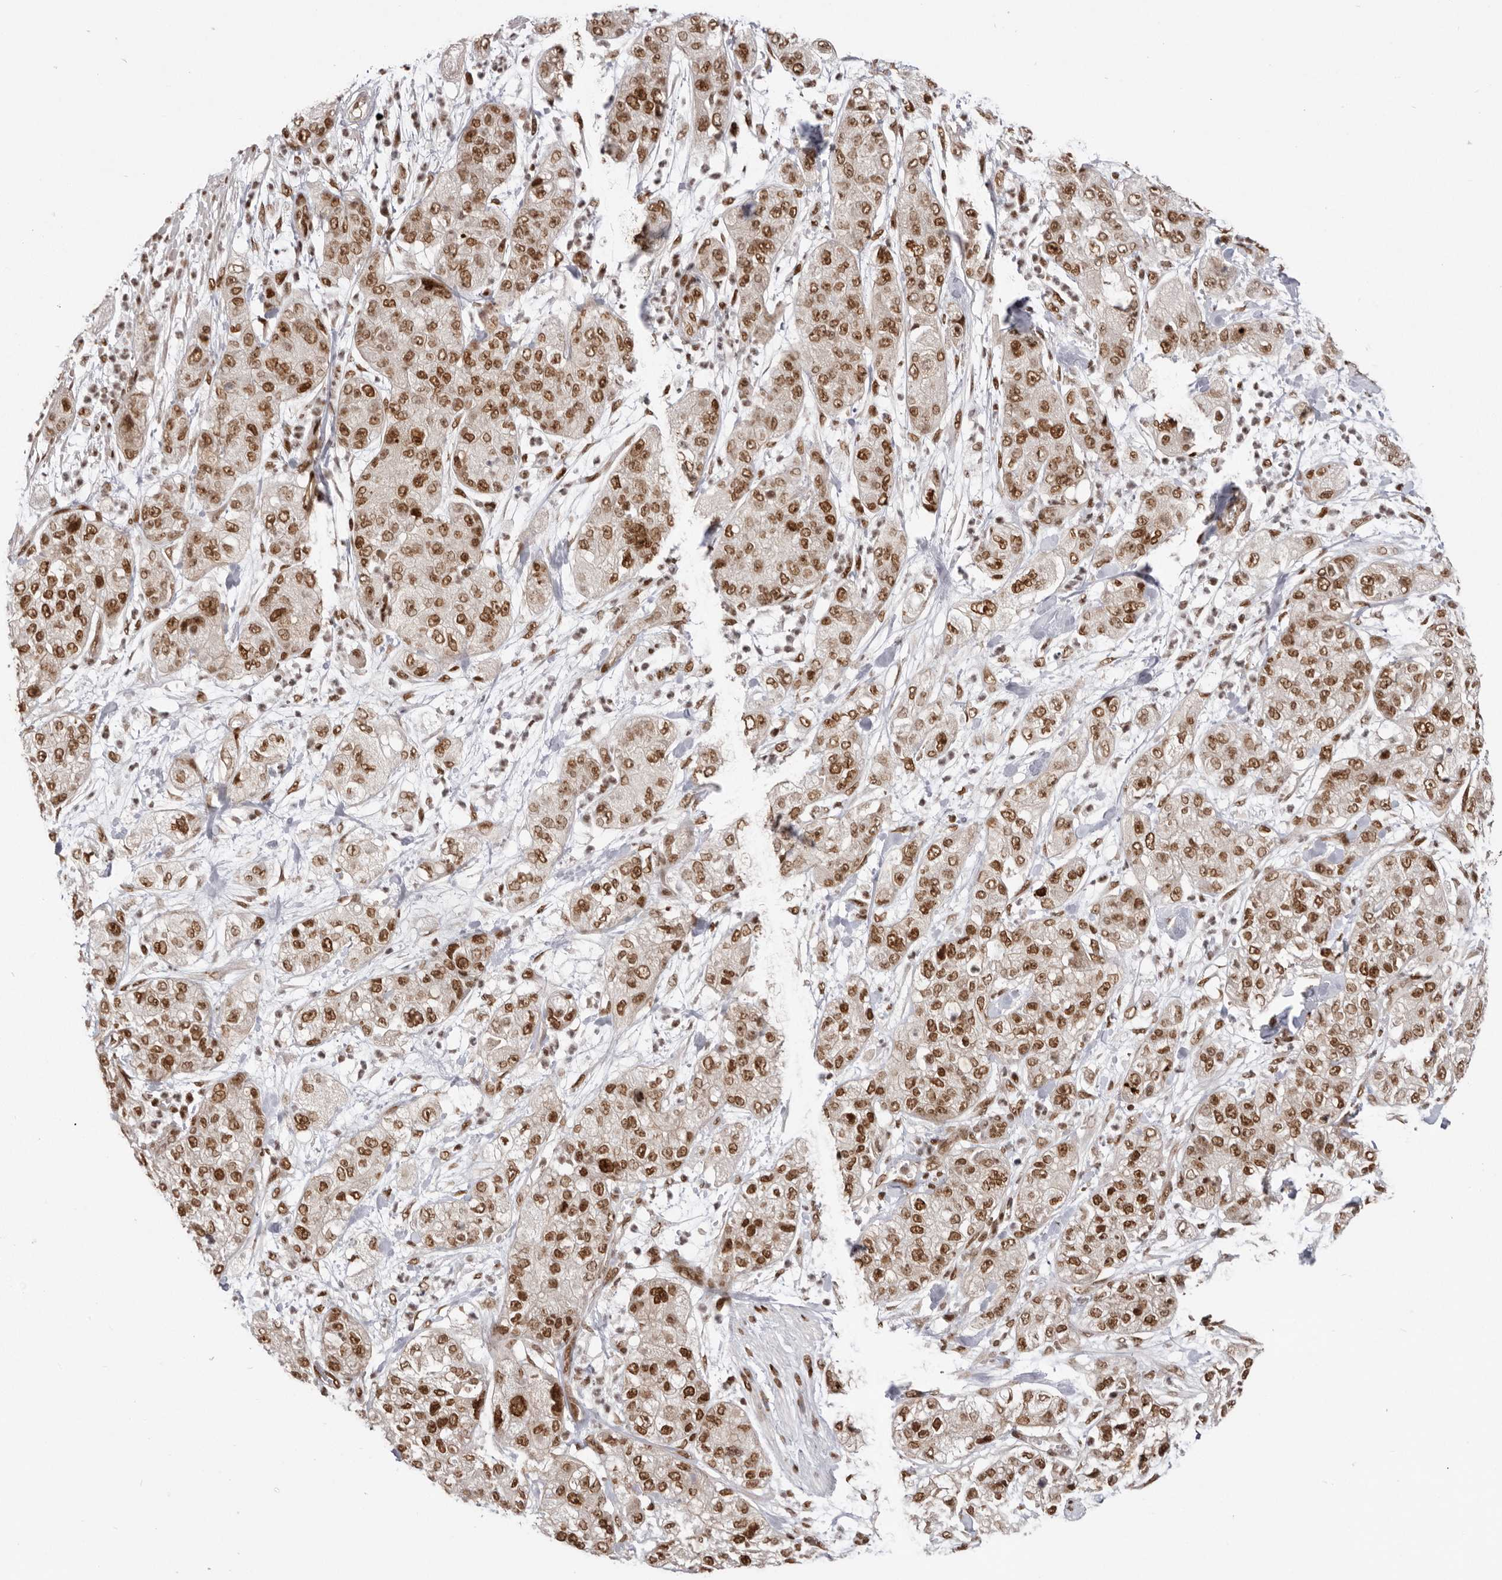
{"staining": {"intensity": "strong", "quantity": ">75%", "location": "nuclear"}, "tissue": "pancreatic cancer", "cell_type": "Tumor cells", "image_type": "cancer", "snomed": [{"axis": "morphology", "description": "Adenocarcinoma, NOS"}, {"axis": "topography", "description": "Pancreas"}], "caption": "Protein staining demonstrates strong nuclear staining in about >75% of tumor cells in pancreatic cancer (adenocarcinoma). Nuclei are stained in blue.", "gene": "CHTOP", "patient": {"sex": "female", "age": 78}}